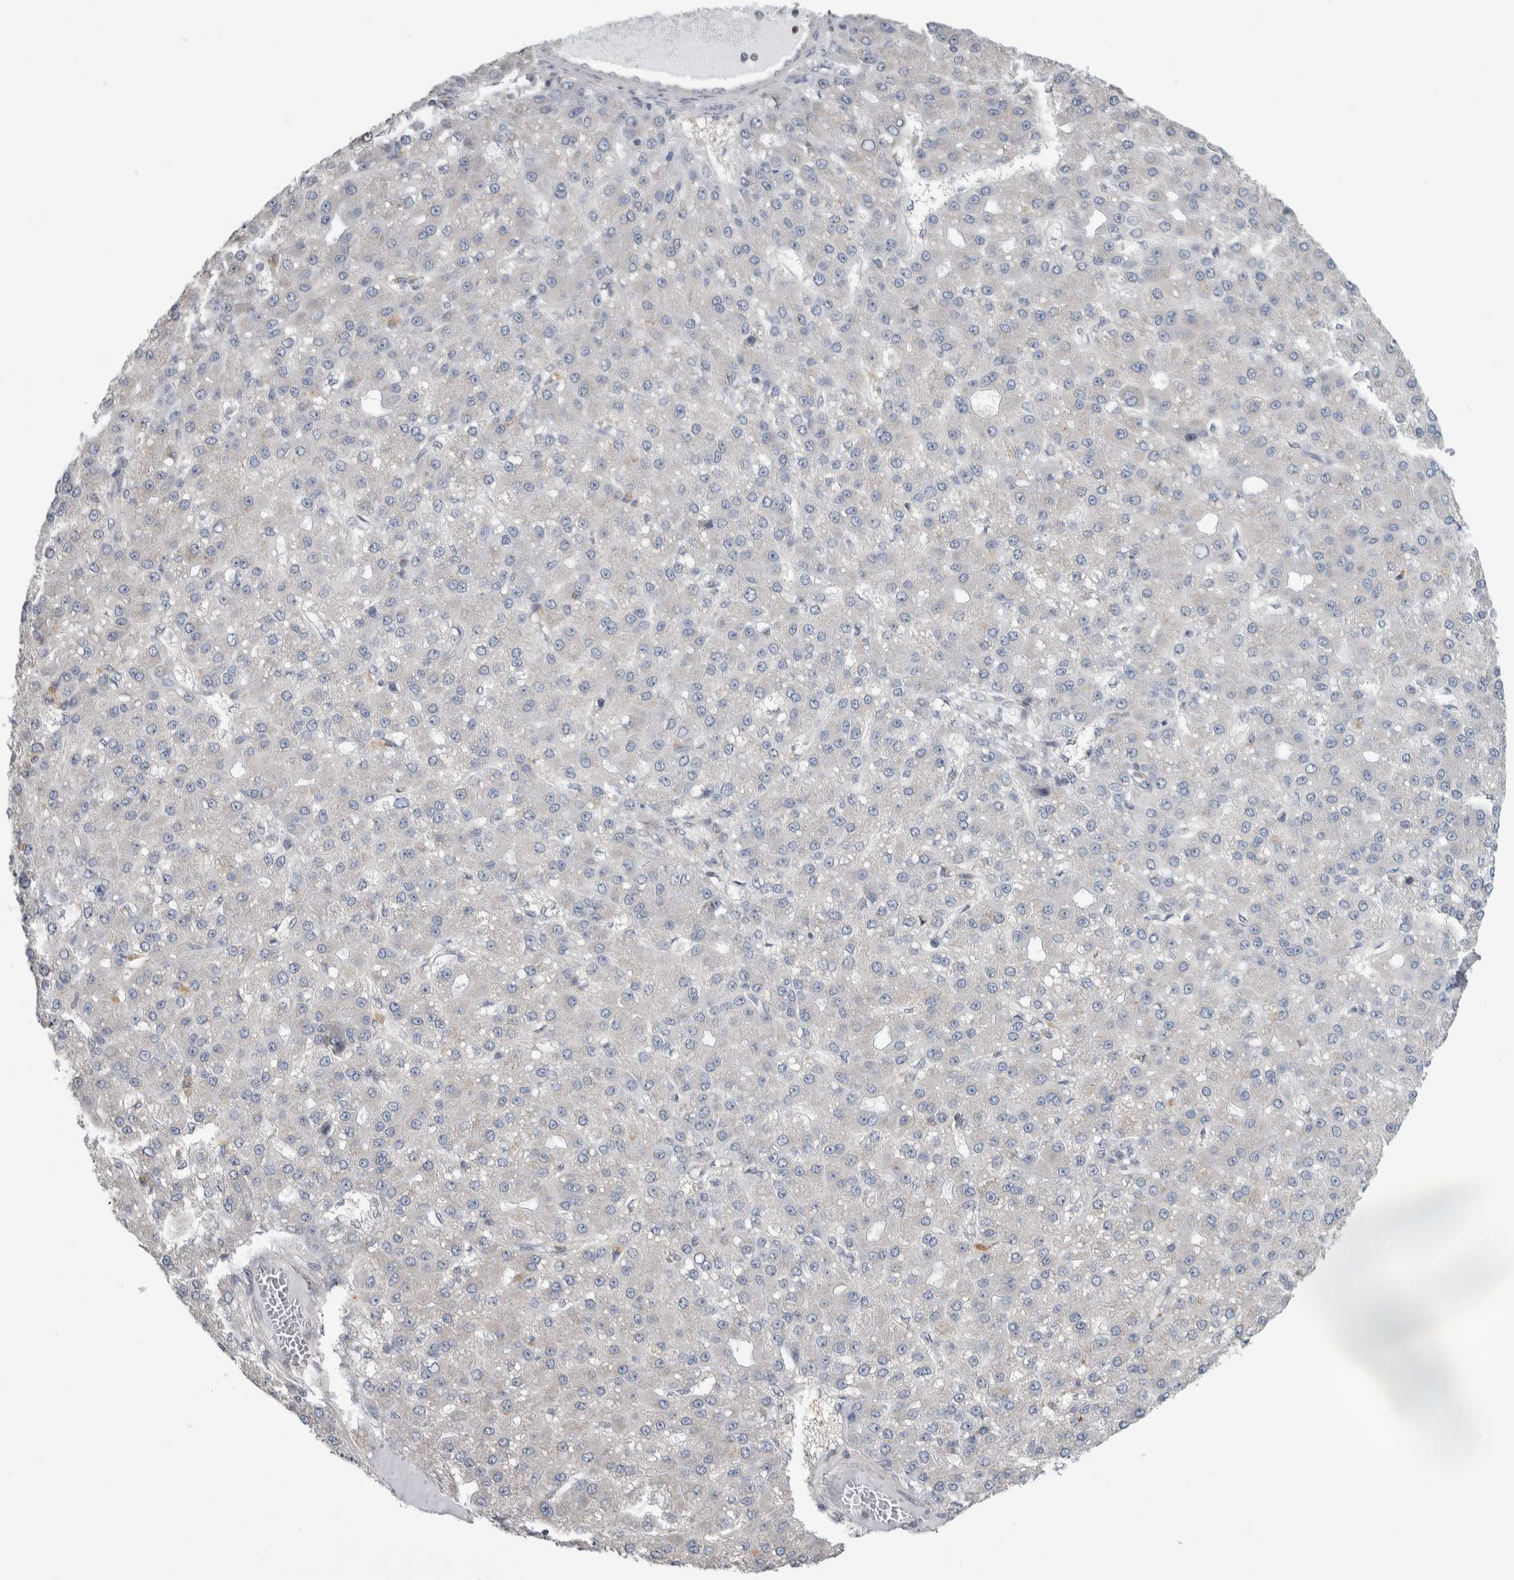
{"staining": {"intensity": "negative", "quantity": "none", "location": "none"}, "tissue": "liver cancer", "cell_type": "Tumor cells", "image_type": "cancer", "snomed": [{"axis": "morphology", "description": "Carcinoma, Hepatocellular, NOS"}, {"axis": "topography", "description": "Liver"}], "caption": "Protein analysis of liver cancer (hepatocellular carcinoma) shows no significant expression in tumor cells. Brightfield microscopy of IHC stained with DAB (brown) and hematoxylin (blue), captured at high magnification.", "gene": "TAX1BP1", "patient": {"sex": "male", "age": 67}}